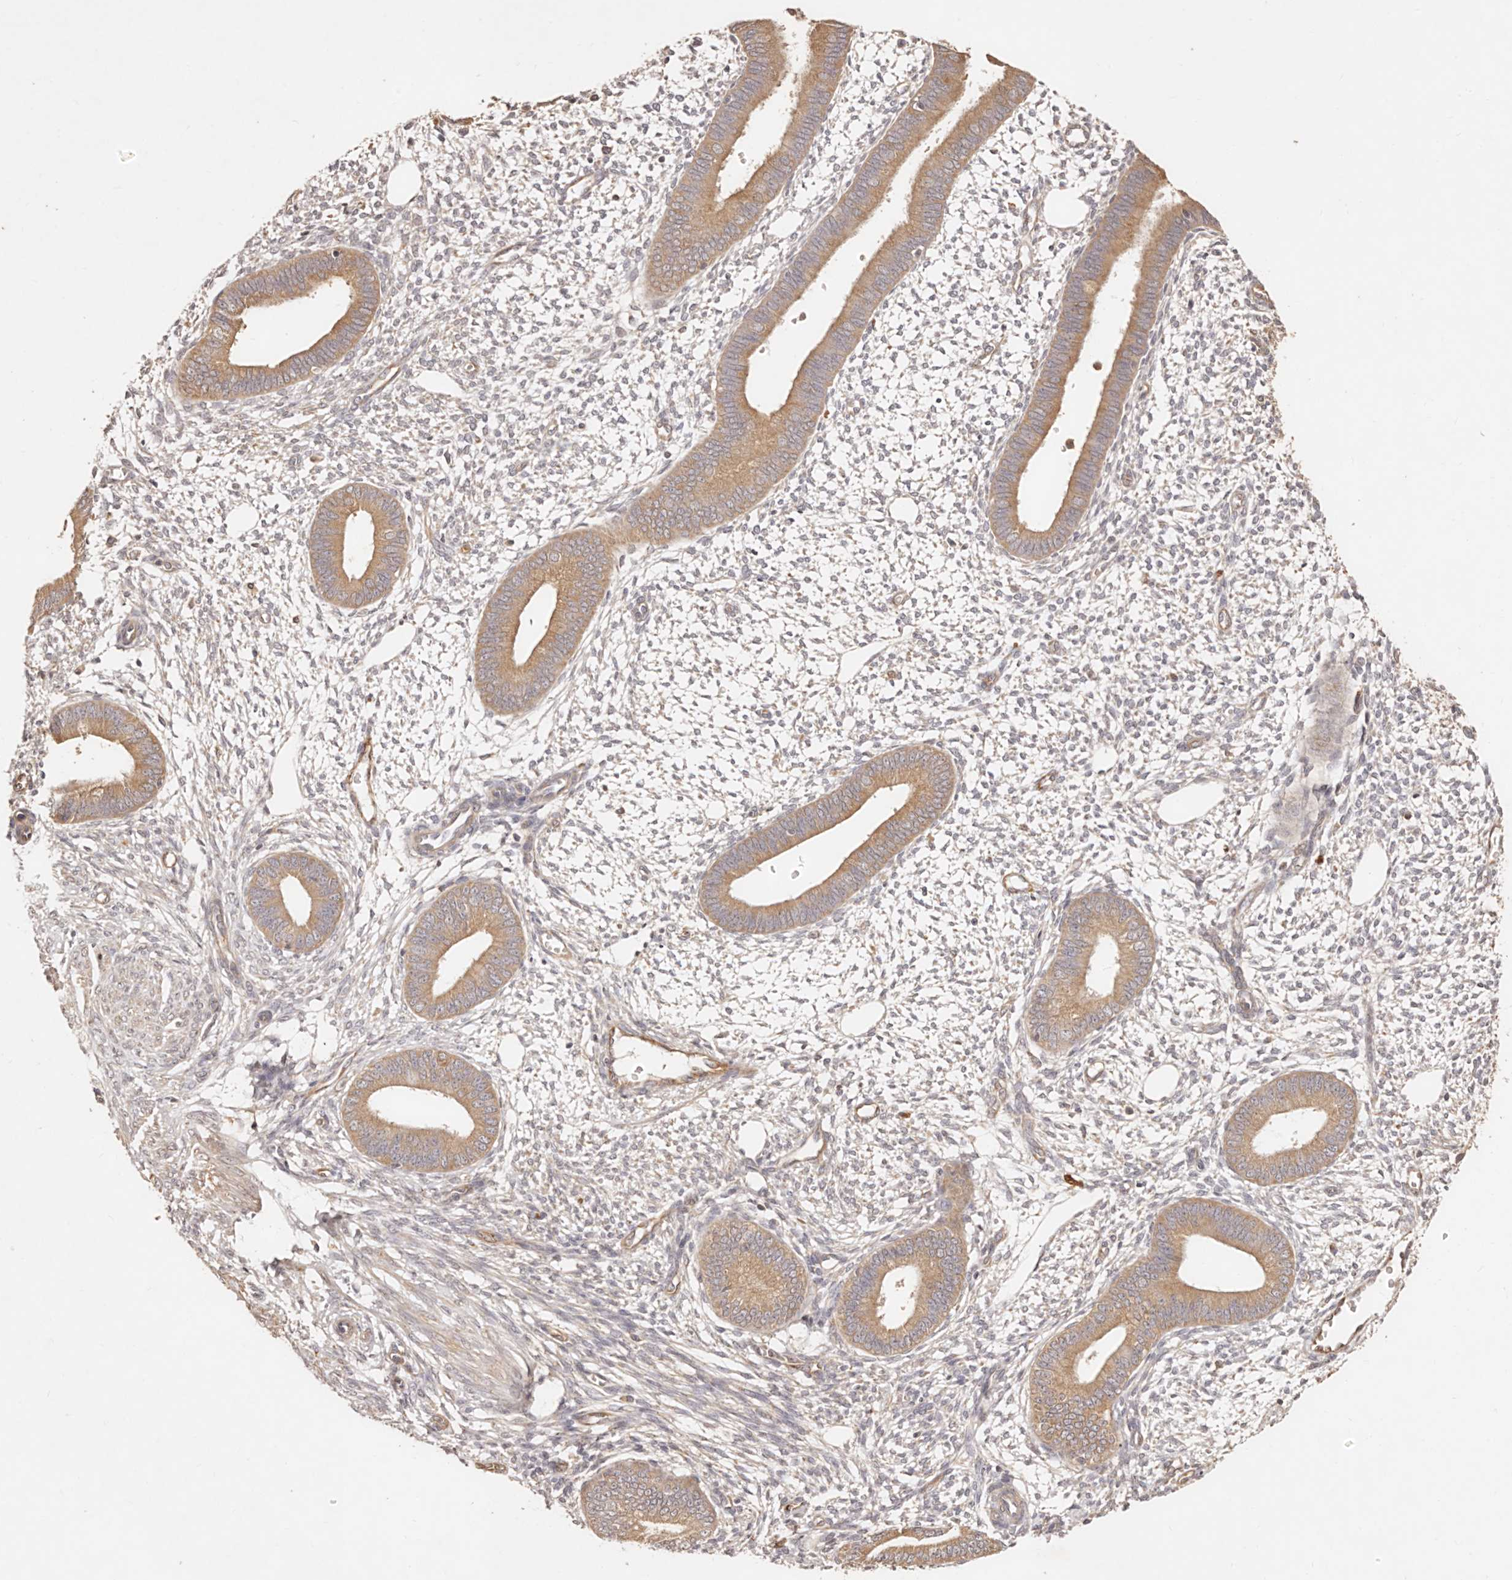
{"staining": {"intensity": "negative", "quantity": "none", "location": "none"}, "tissue": "endometrium", "cell_type": "Cells in endometrial stroma", "image_type": "normal", "snomed": [{"axis": "morphology", "description": "Normal tissue, NOS"}, {"axis": "topography", "description": "Endometrium"}], "caption": "Immunohistochemistry (IHC) photomicrograph of unremarkable human endometrium stained for a protein (brown), which exhibits no expression in cells in endometrial stroma. Nuclei are stained in blue.", "gene": "CCL14", "patient": {"sex": "female", "age": 46}}